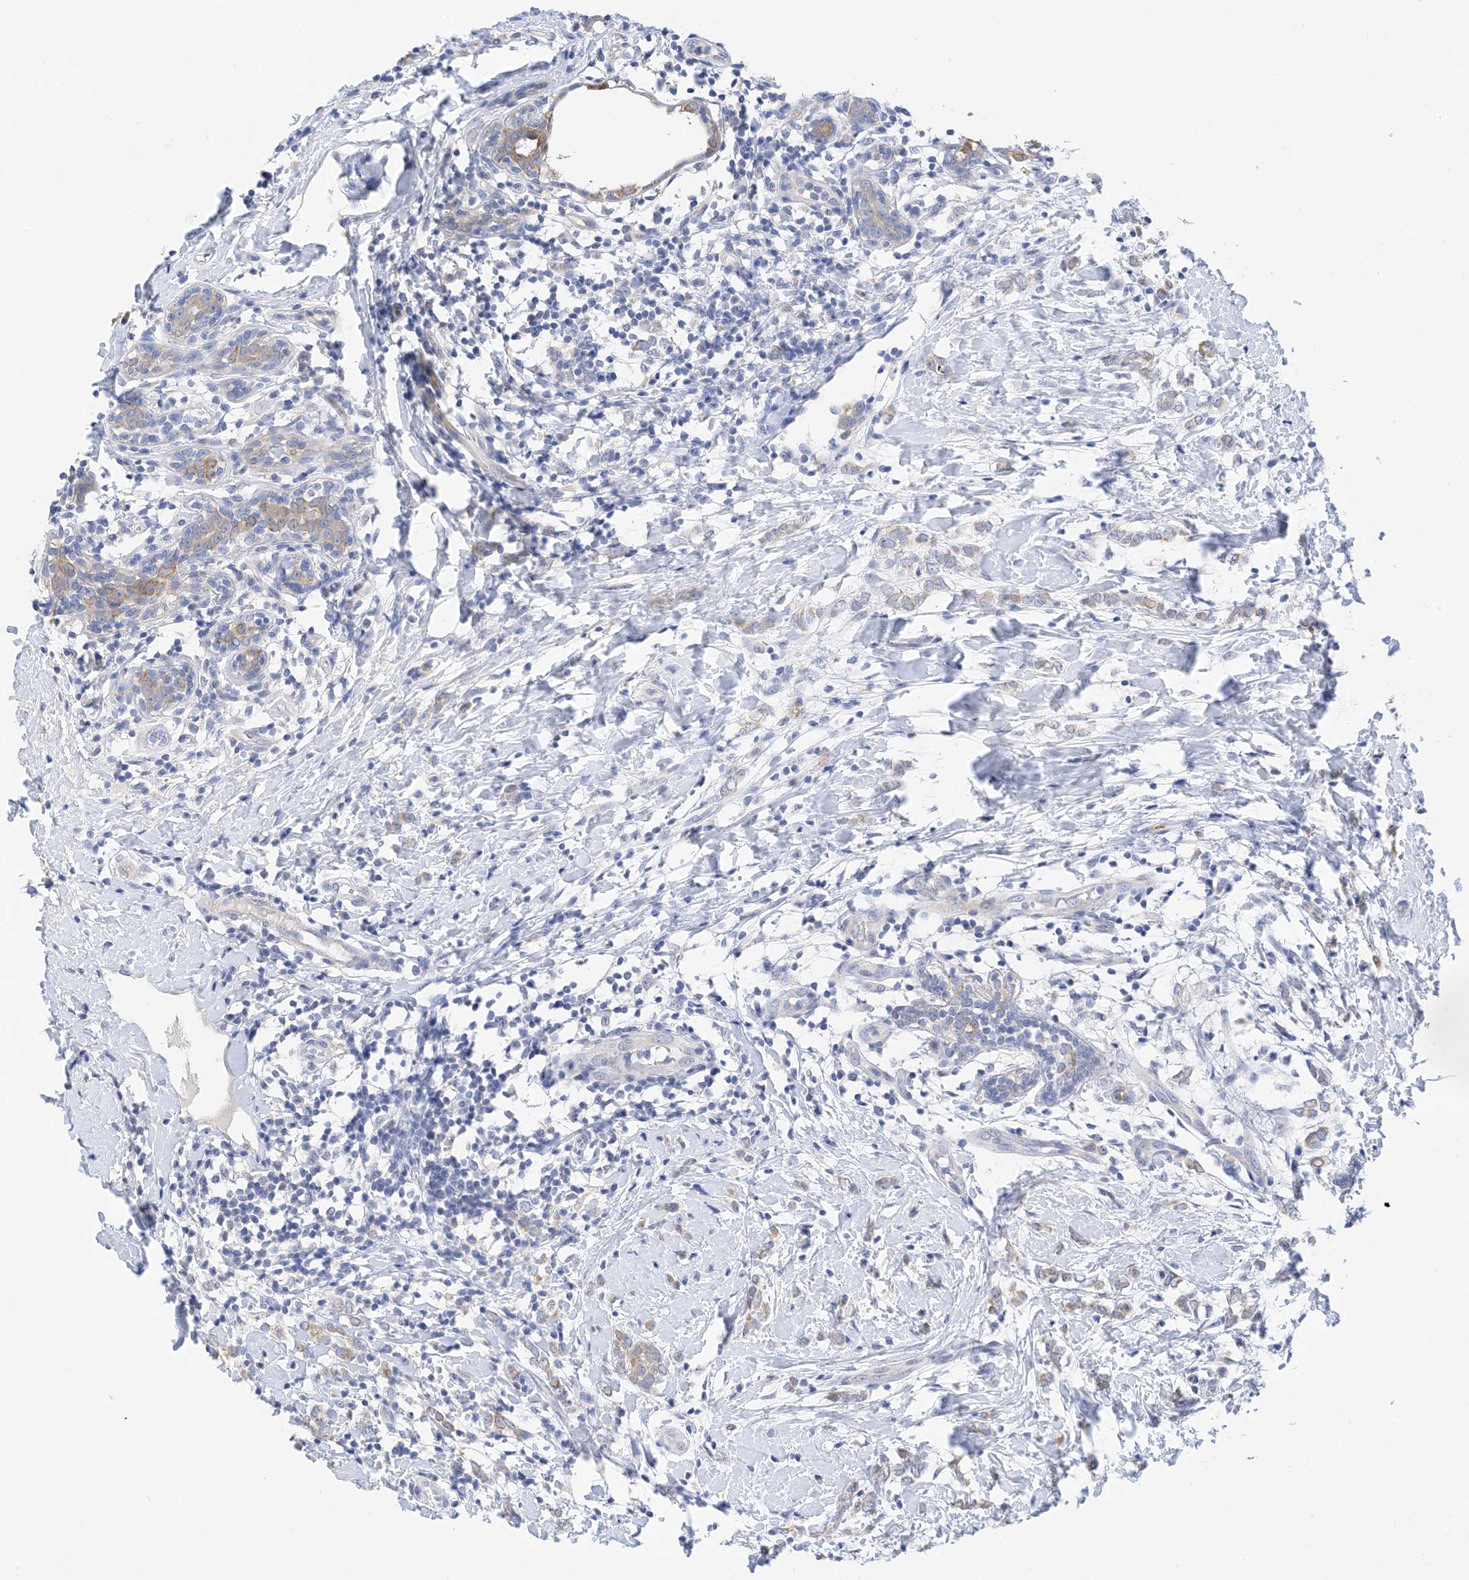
{"staining": {"intensity": "weak", "quantity": "25%-75%", "location": "cytoplasmic/membranous"}, "tissue": "breast cancer", "cell_type": "Tumor cells", "image_type": "cancer", "snomed": [{"axis": "morphology", "description": "Normal tissue, NOS"}, {"axis": "morphology", "description": "Lobular carcinoma"}, {"axis": "topography", "description": "Breast"}], "caption": "The immunohistochemical stain highlights weak cytoplasmic/membranous staining in tumor cells of breast cancer (lobular carcinoma) tissue.", "gene": "PLK4", "patient": {"sex": "female", "age": 47}}